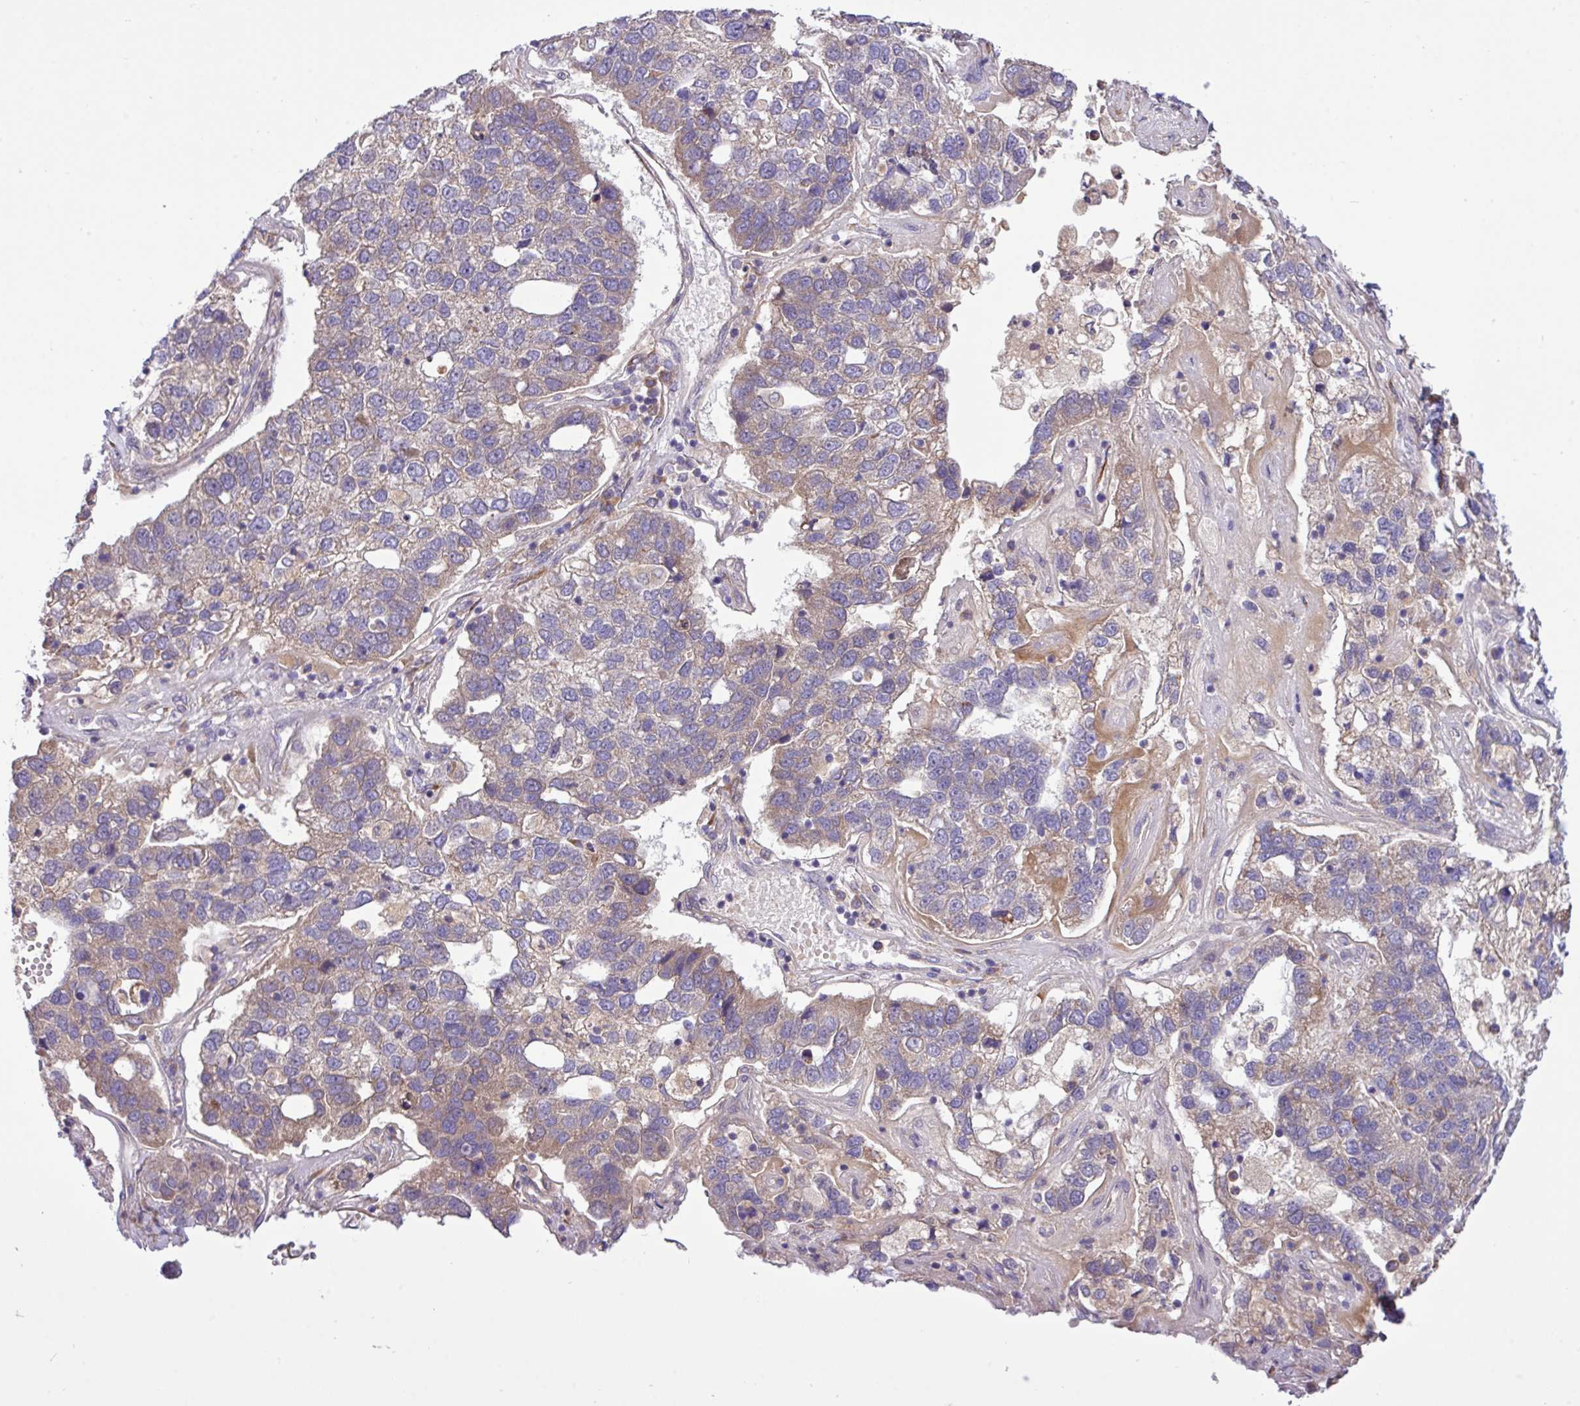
{"staining": {"intensity": "weak", "quantity": "25%-75%", "location": "cytoplasmic/membranous"}, "tissue": "pancreatic cancer", "cell_type": "Tumor cells", "image_type": "cancer", "snomed": [{"axis": "morphology", "description": "Adenocarcinoma, NOS"}, {"axis": "topography", "description": "Pancreas"}], "caption": "IHC (DAB) staining of human adenocarcinoma (pancreatic) displays weak cytoplasmic/membranous protein positivity in about 25%-75% of tumor cells.", "gene": "TM2D2", "patient": {"sex": "female", "age": 61}}